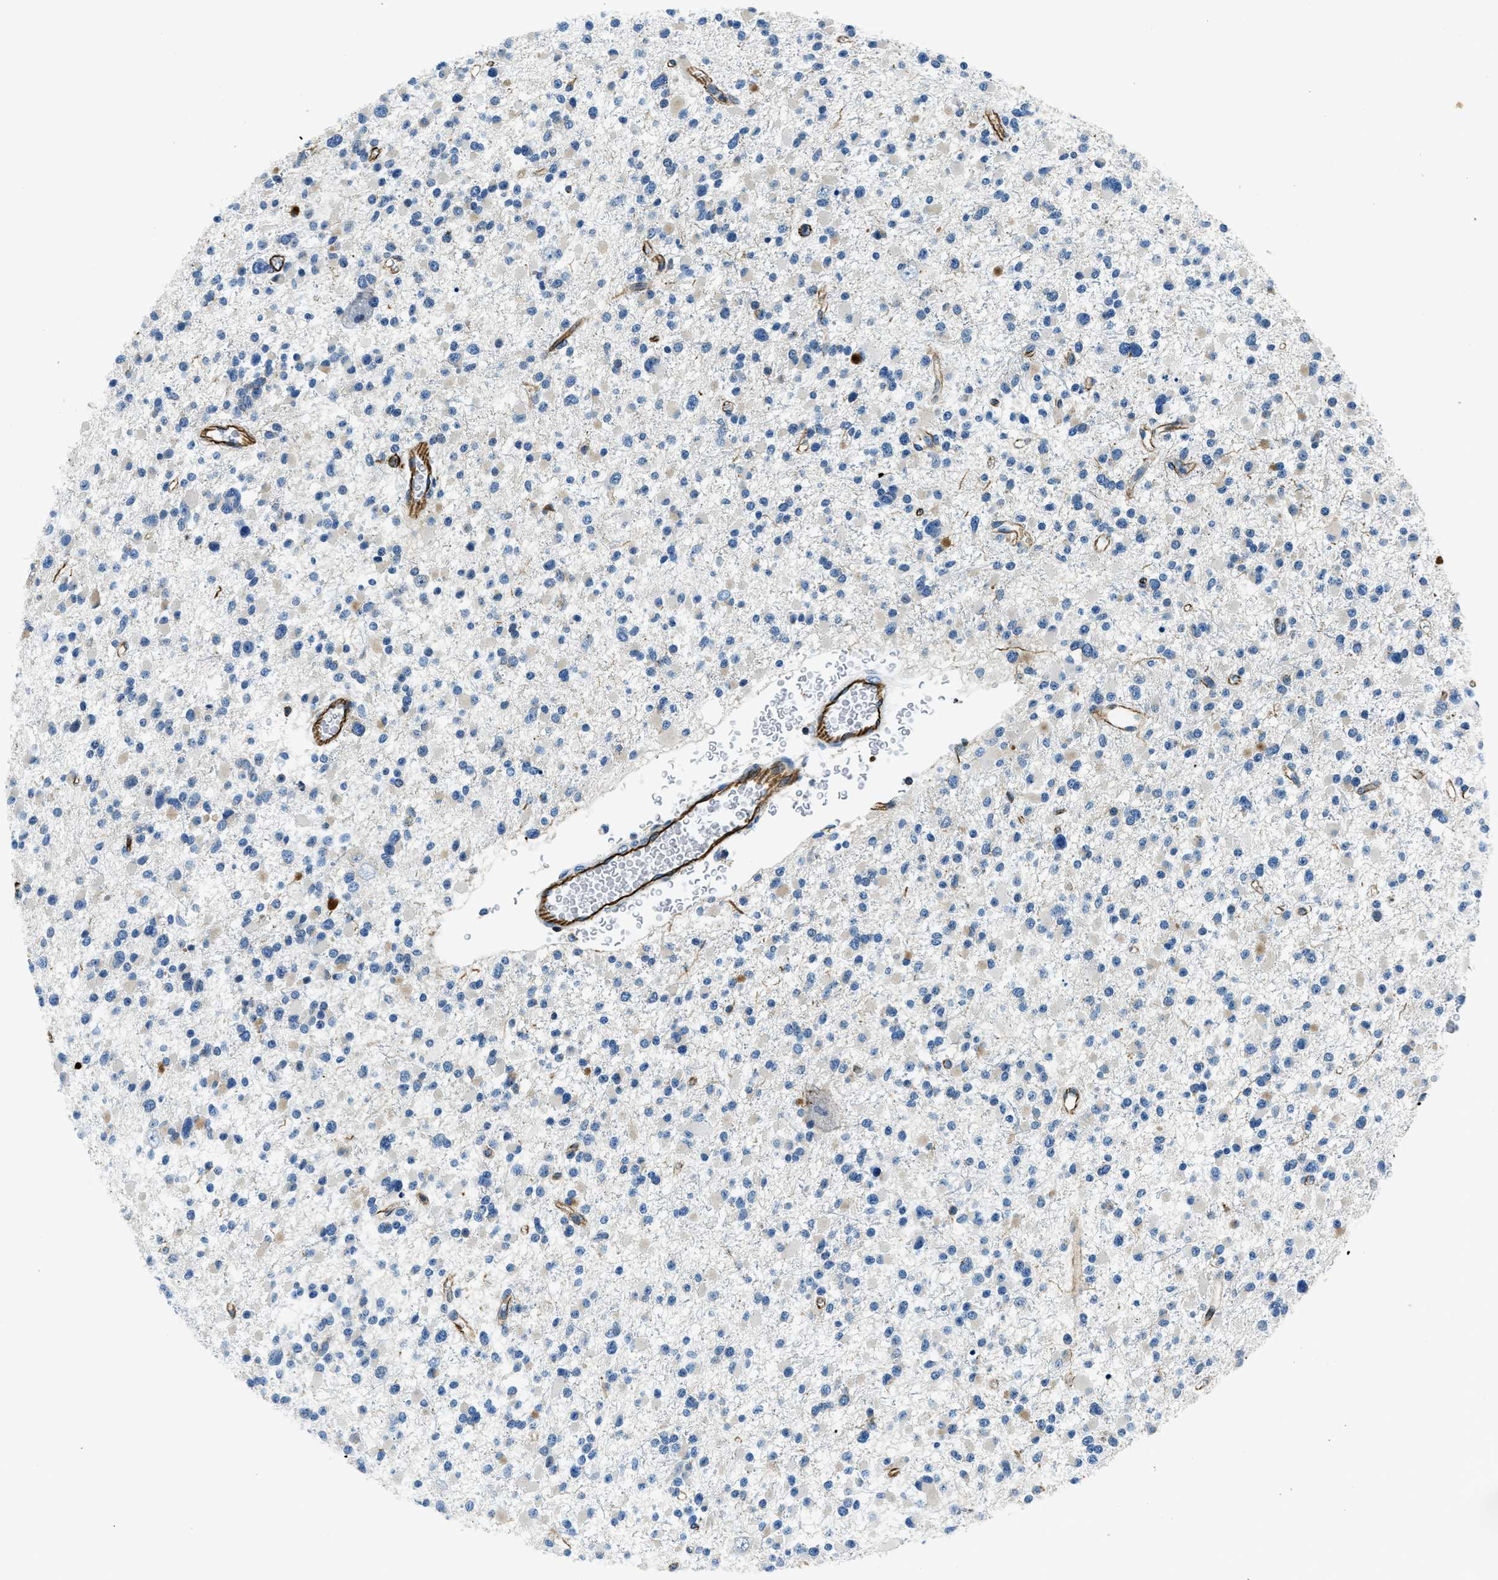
{"staining": {"intensity": "negative", "quantity": "none", "location": "none"}, "tissue": "glioma", "cell_type": "Tumor cells", "image_type": "cancer", "snomed": [{"axis": "morphology", "description": "Glioma, malignant, Low grade"}, {"axis": "topography", "description": "Brain"}], "caption": "This is an immunohistochemistry micrograph of human malignant low-grade glioma. There is no expression in tumor cells.", "gene": "GNS", "patient": {"sex": "female", "age": 22}}